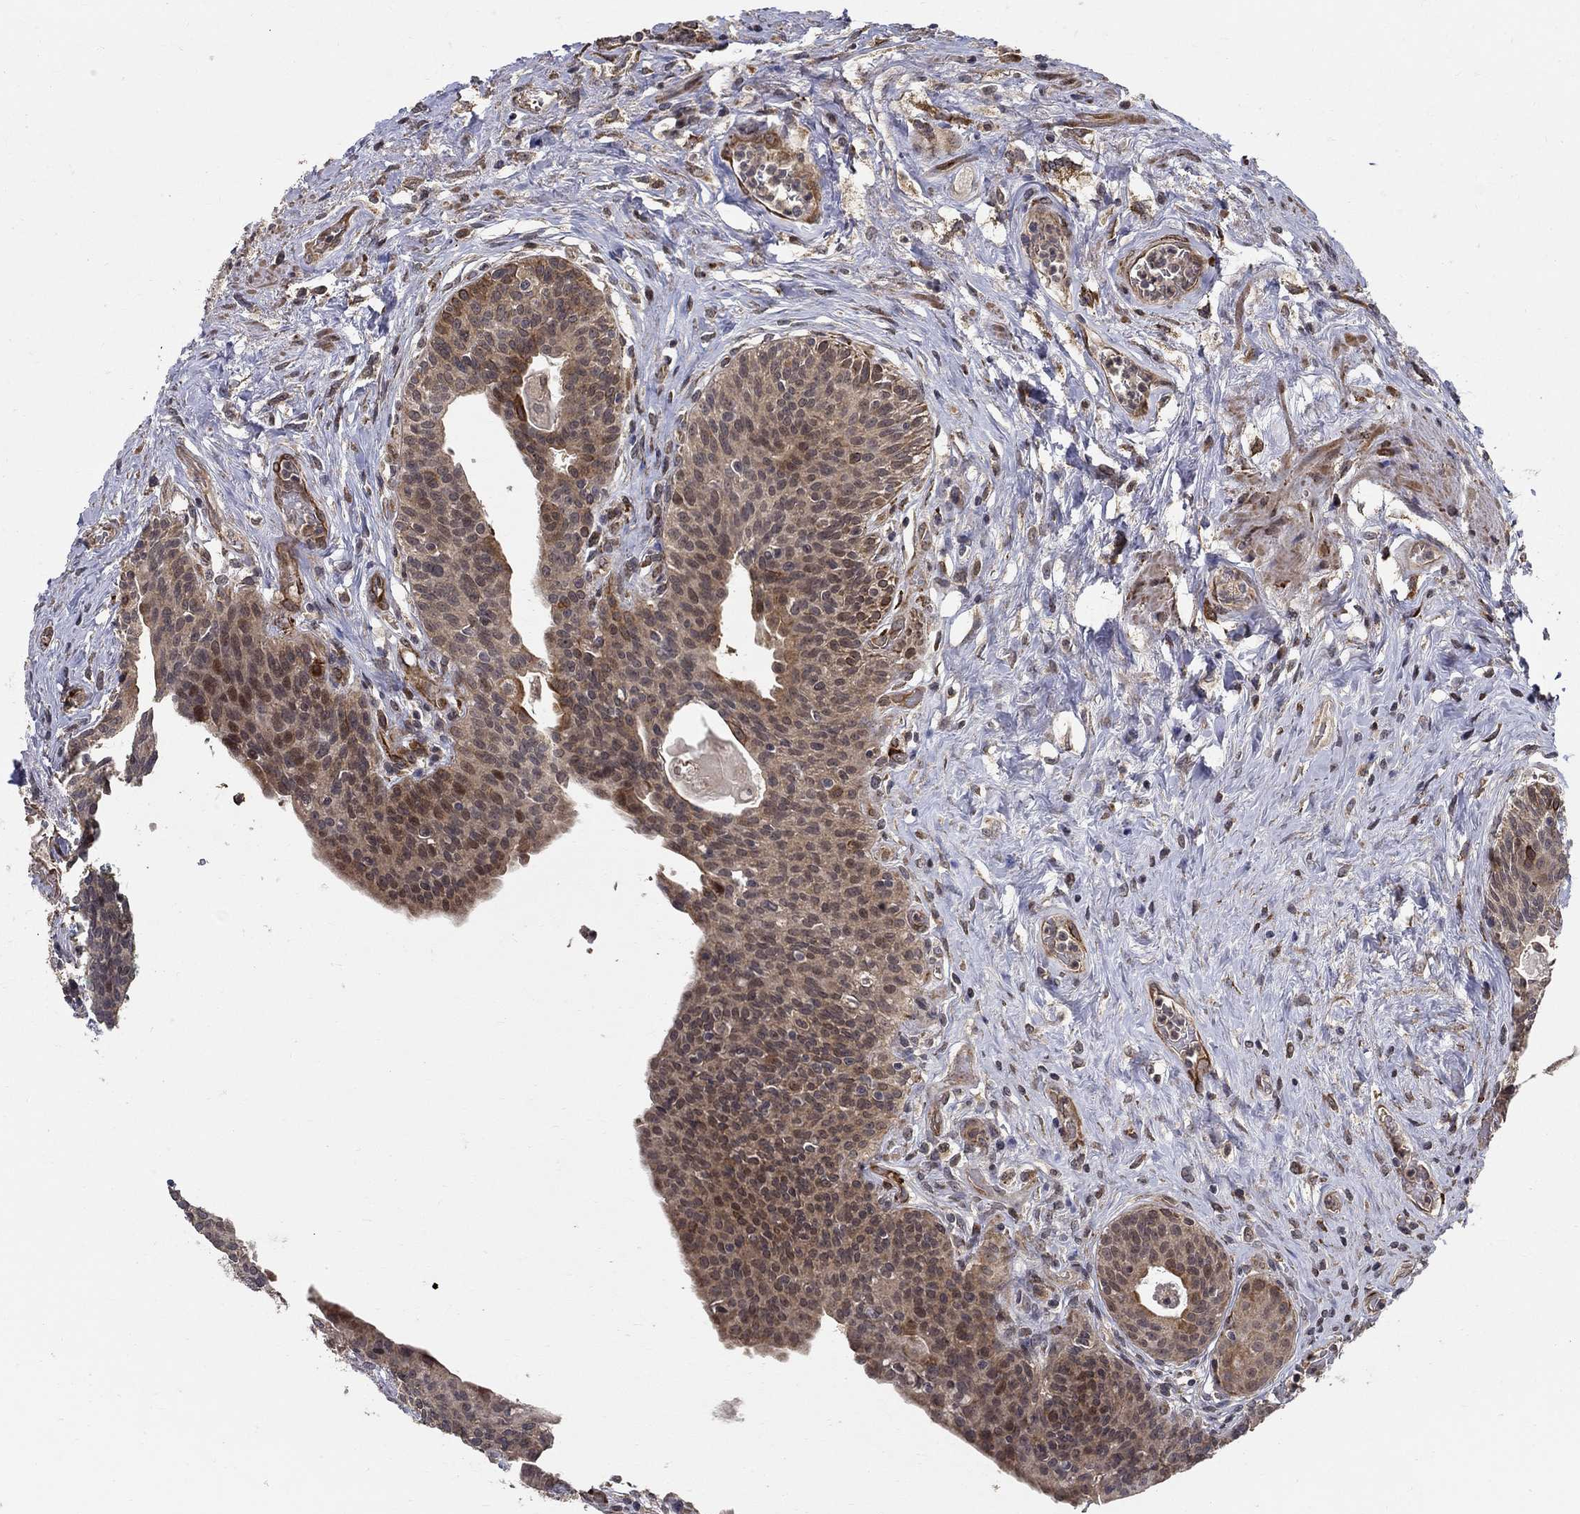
{"staining": {"intensity": "strong", "quantity": "<25%", "location": "cytoplasmic/membranous,nuclear"}, "tissue": "urothelial cancer", "cell_type": "Tumor cells", "image_type": "cancer", "snomed": [{"axis": "morphology", "description": "Urothelial carcinoma, High grade"}, {"axis": "topography", "description": "Urinary bladder"}], "caption": "Human urothelial carcinoma (high-grade) stained for a protein (brown) displays strong cytoplasmic/membranous and nuclear positive expression in approximately <25% of tumor cells.", "gene": "ZNF594", "patient": {"sex": "male", "age": 79}}